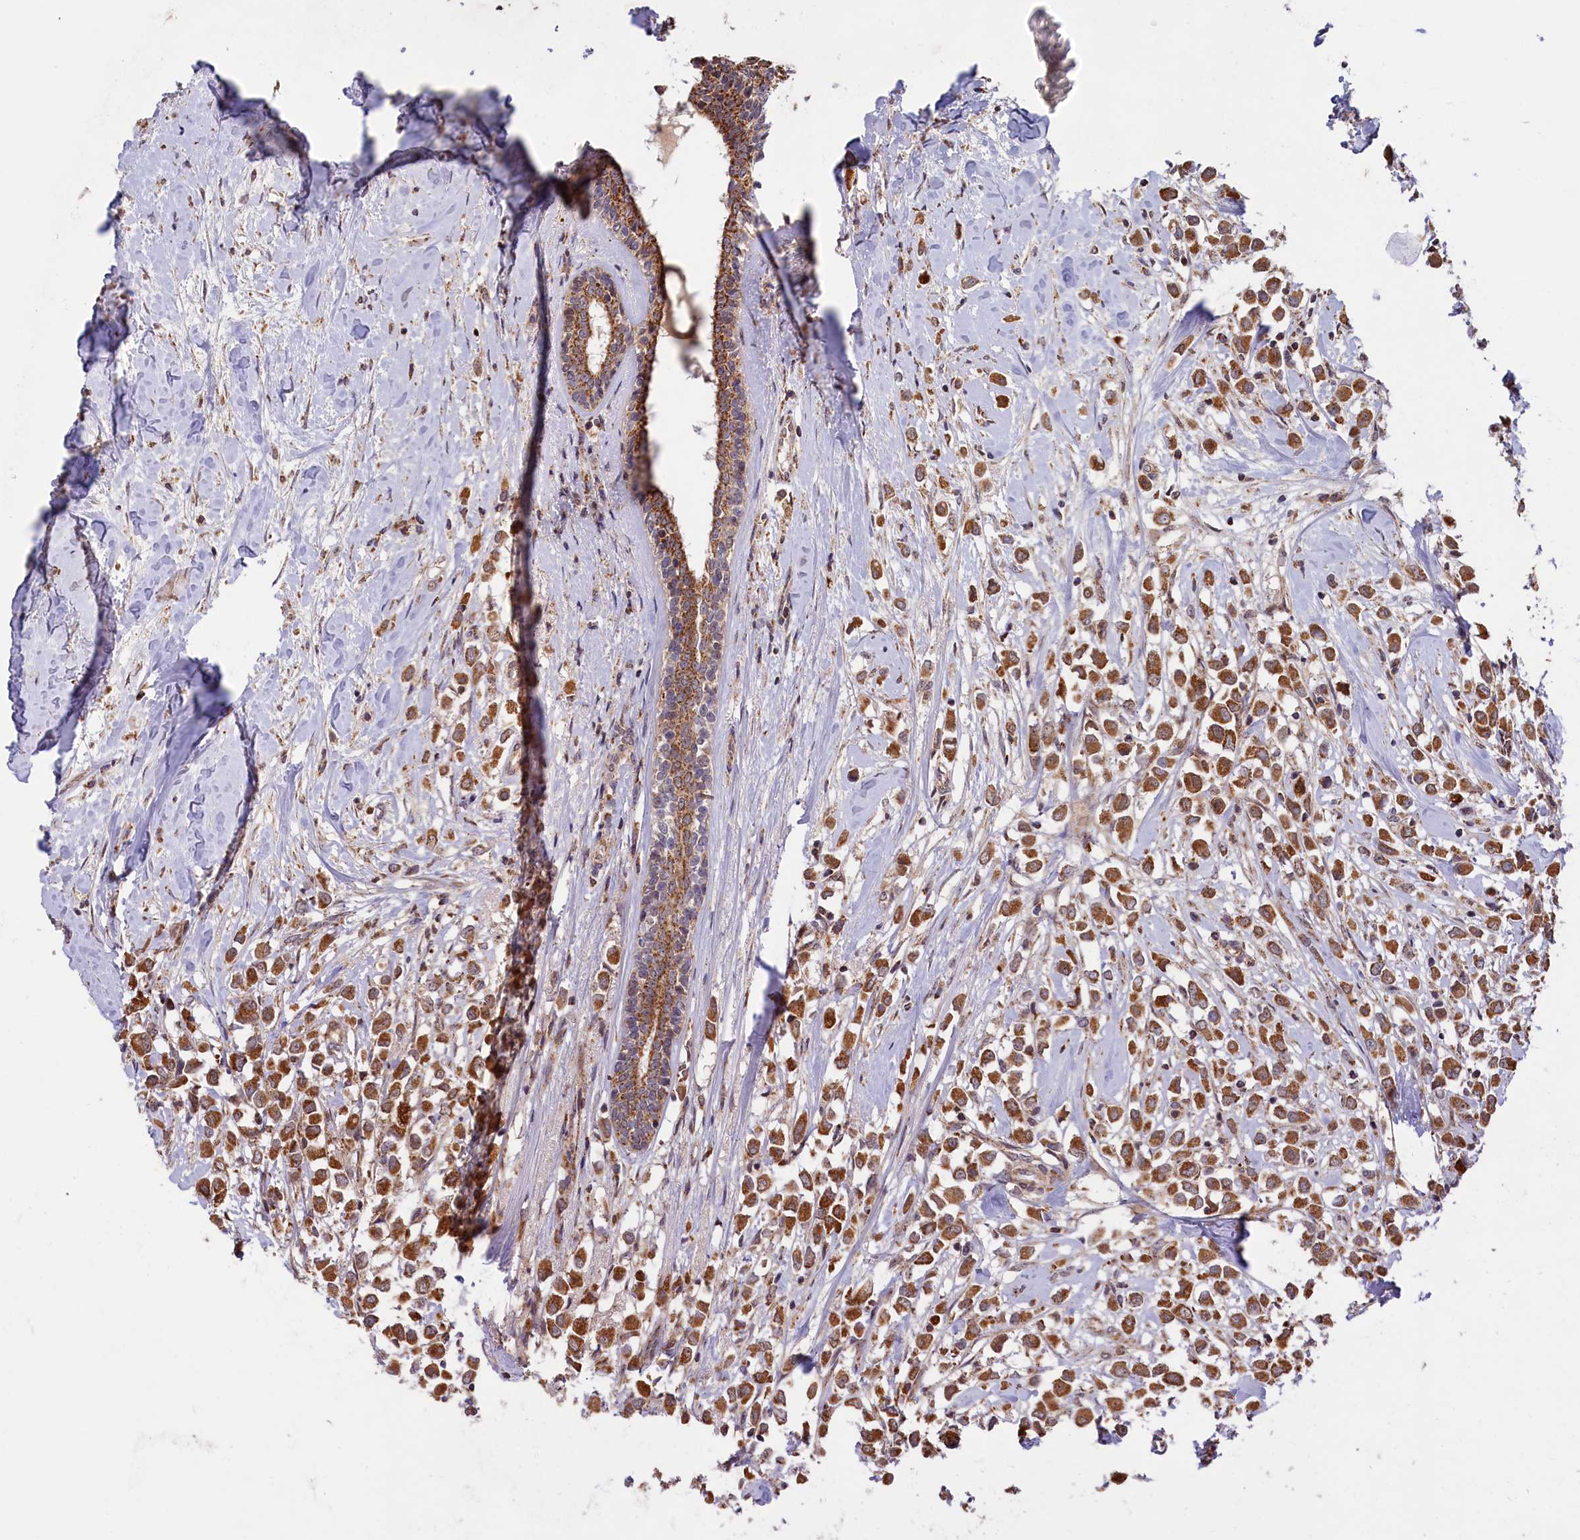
{"staining": {"intensity": "moderate", "quantity": ">75%", "location": "cytoplasmic/membranous"}, "tissue": "breast cancer", "cell_type": "Tumor cells", "image_type": "cancer", "snomed": [{"axis": "morphology", "description": "Duct carcinoma"}, {"axis": "topography", "description": "Breast"}], "caption": "Immunohistochemical staining of breast infiltrating ductal carcinoma shows medium levels of moderate cytoplasmic/membranous protein staining in about >75% of tumor cells. (Brightfield microscopy of DAB IHC at high magnification).", "gene": "DUS3L", "patient": {"sex": "female", "age": 87}}